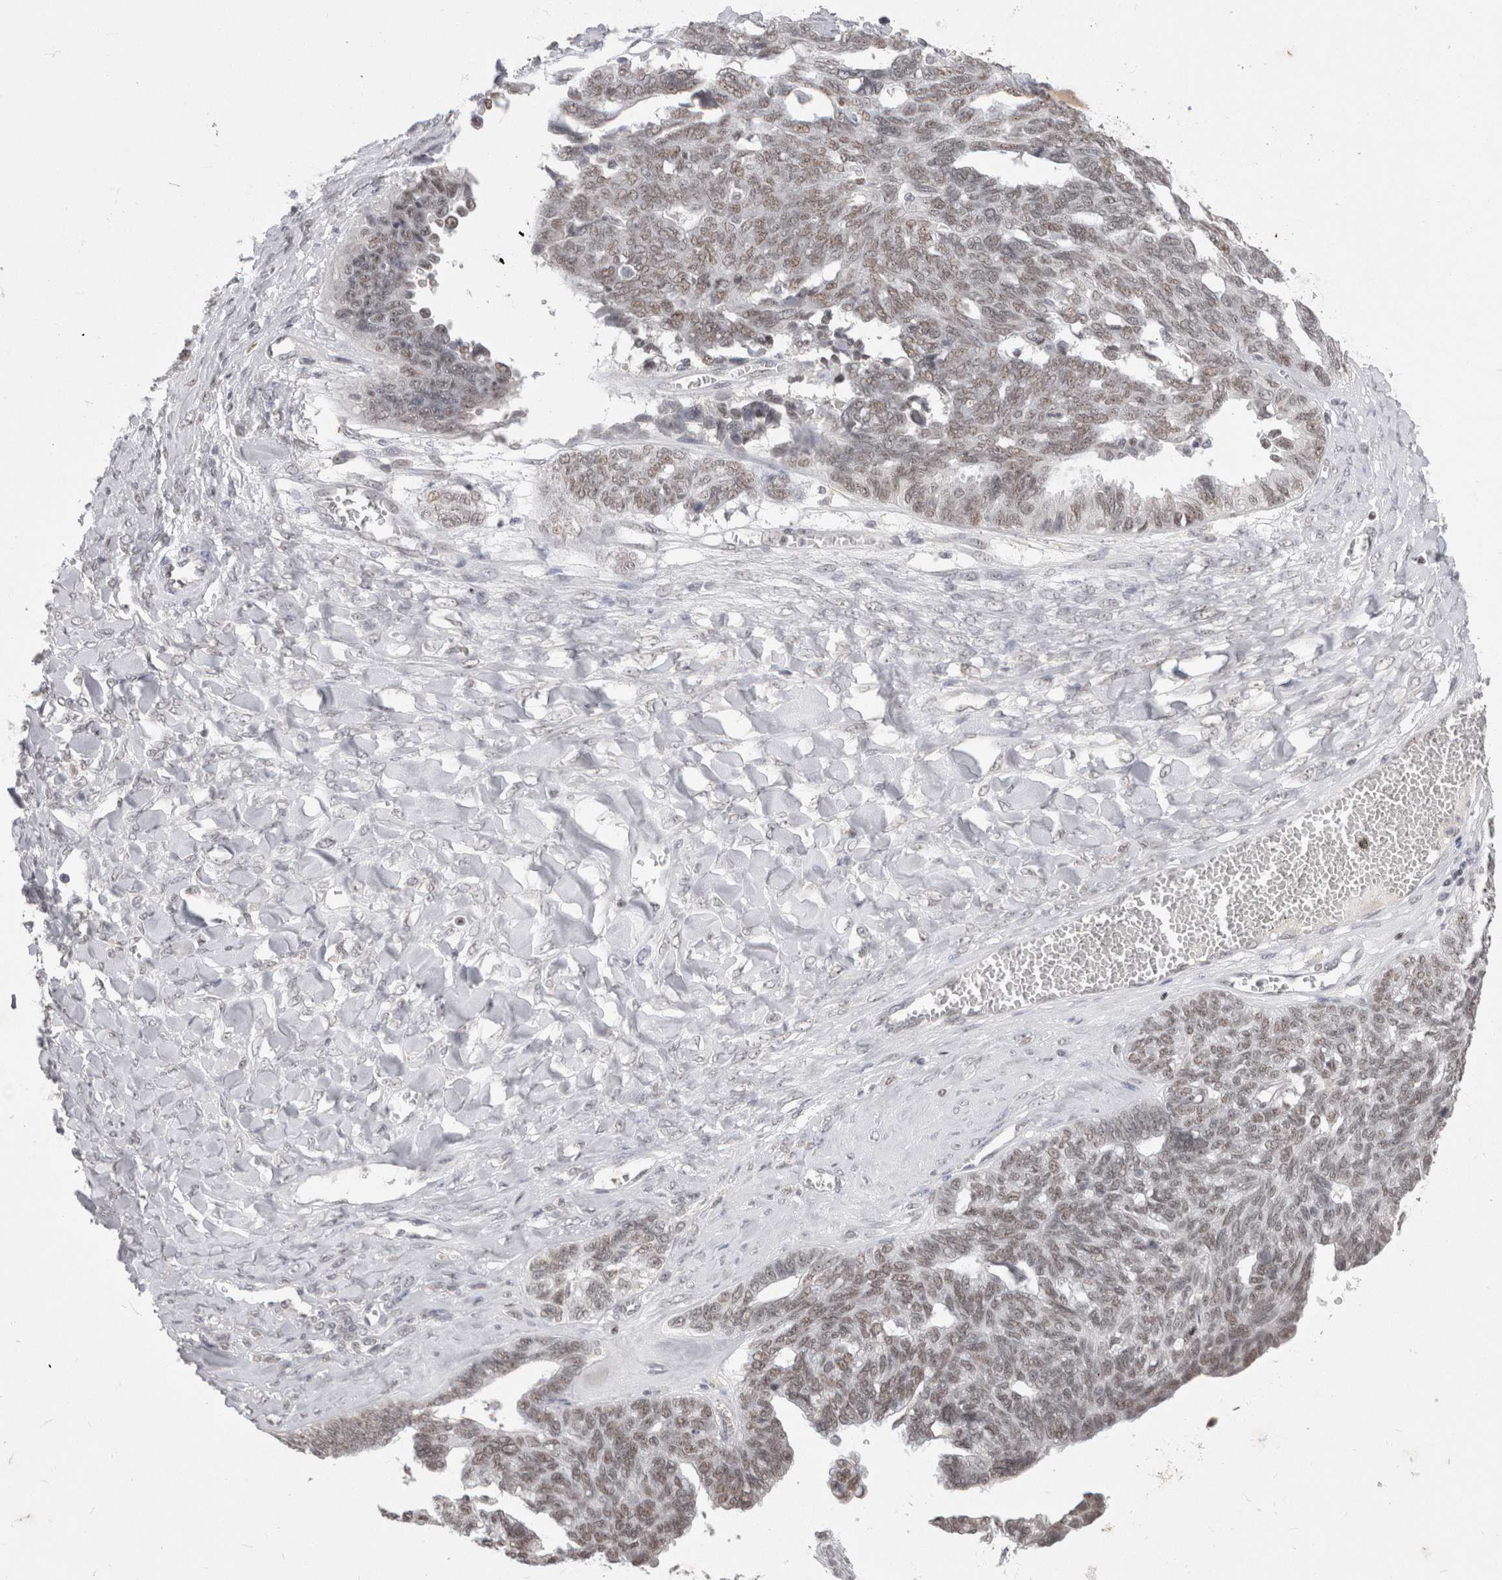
{"staining": {"intensity": "weak", "quantity": "25%-75%", "location": "nuclear"}, "tissue": "ovarian cancer", "cell_type": "Tumor cells", "image_type": "cancer", "snomed": [{"axis": "morphology", "description": "Cystadenocarcinoma, serous, NOS"}, {"axis": "topography", "description": "Ovary"}], "caption": "Immunohistochemical staining of human ovarian cancer exhibits weak nuclear protein staining in about 25%-75% of tumor cells.", "gene": "DAXX", "patient": {"sex": "female", "age": 79}}